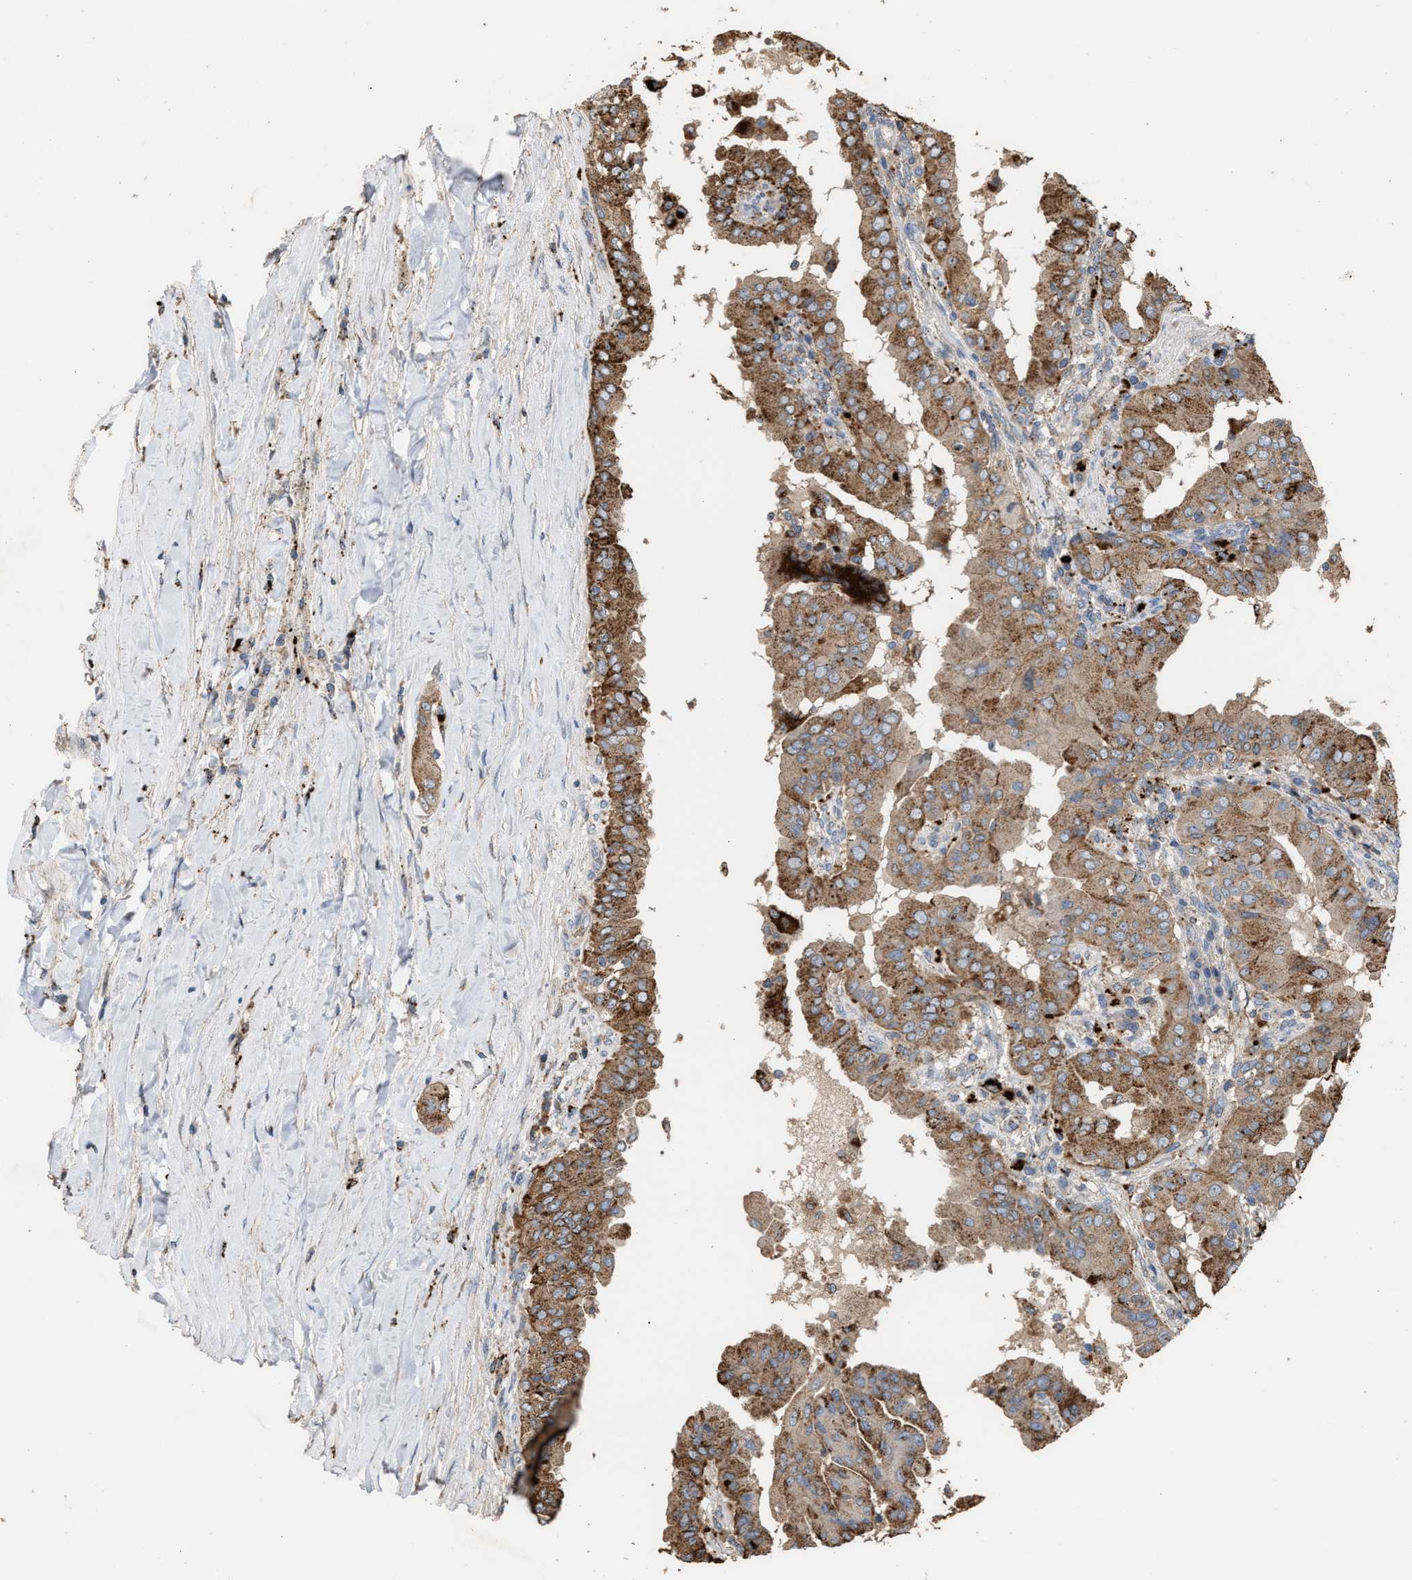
{"staining": {"intensity": "moderate", "quantity": ">75%", "location": "cytoplasmic/membranous"}, "tissue": "thyroid cancer", "cell_type": "Tumor cells", "image_type": "cancer", "snomed": [{"axis": "morphology", "description": "Papillary adenocarcinoma, NOS"}, {"axis": "topography", "description": "Thyroid gland"}], "caption": "IHC photomicrograph of thyroid papillary adenocarcinoma stained for a protein (brown), which reveals medium levels of moderate cytoplasmic/membranous positivity in approximately >75% of tumor cells.", "gene": "ELMO3", "patient": {"sex": "male", "age": 33}}